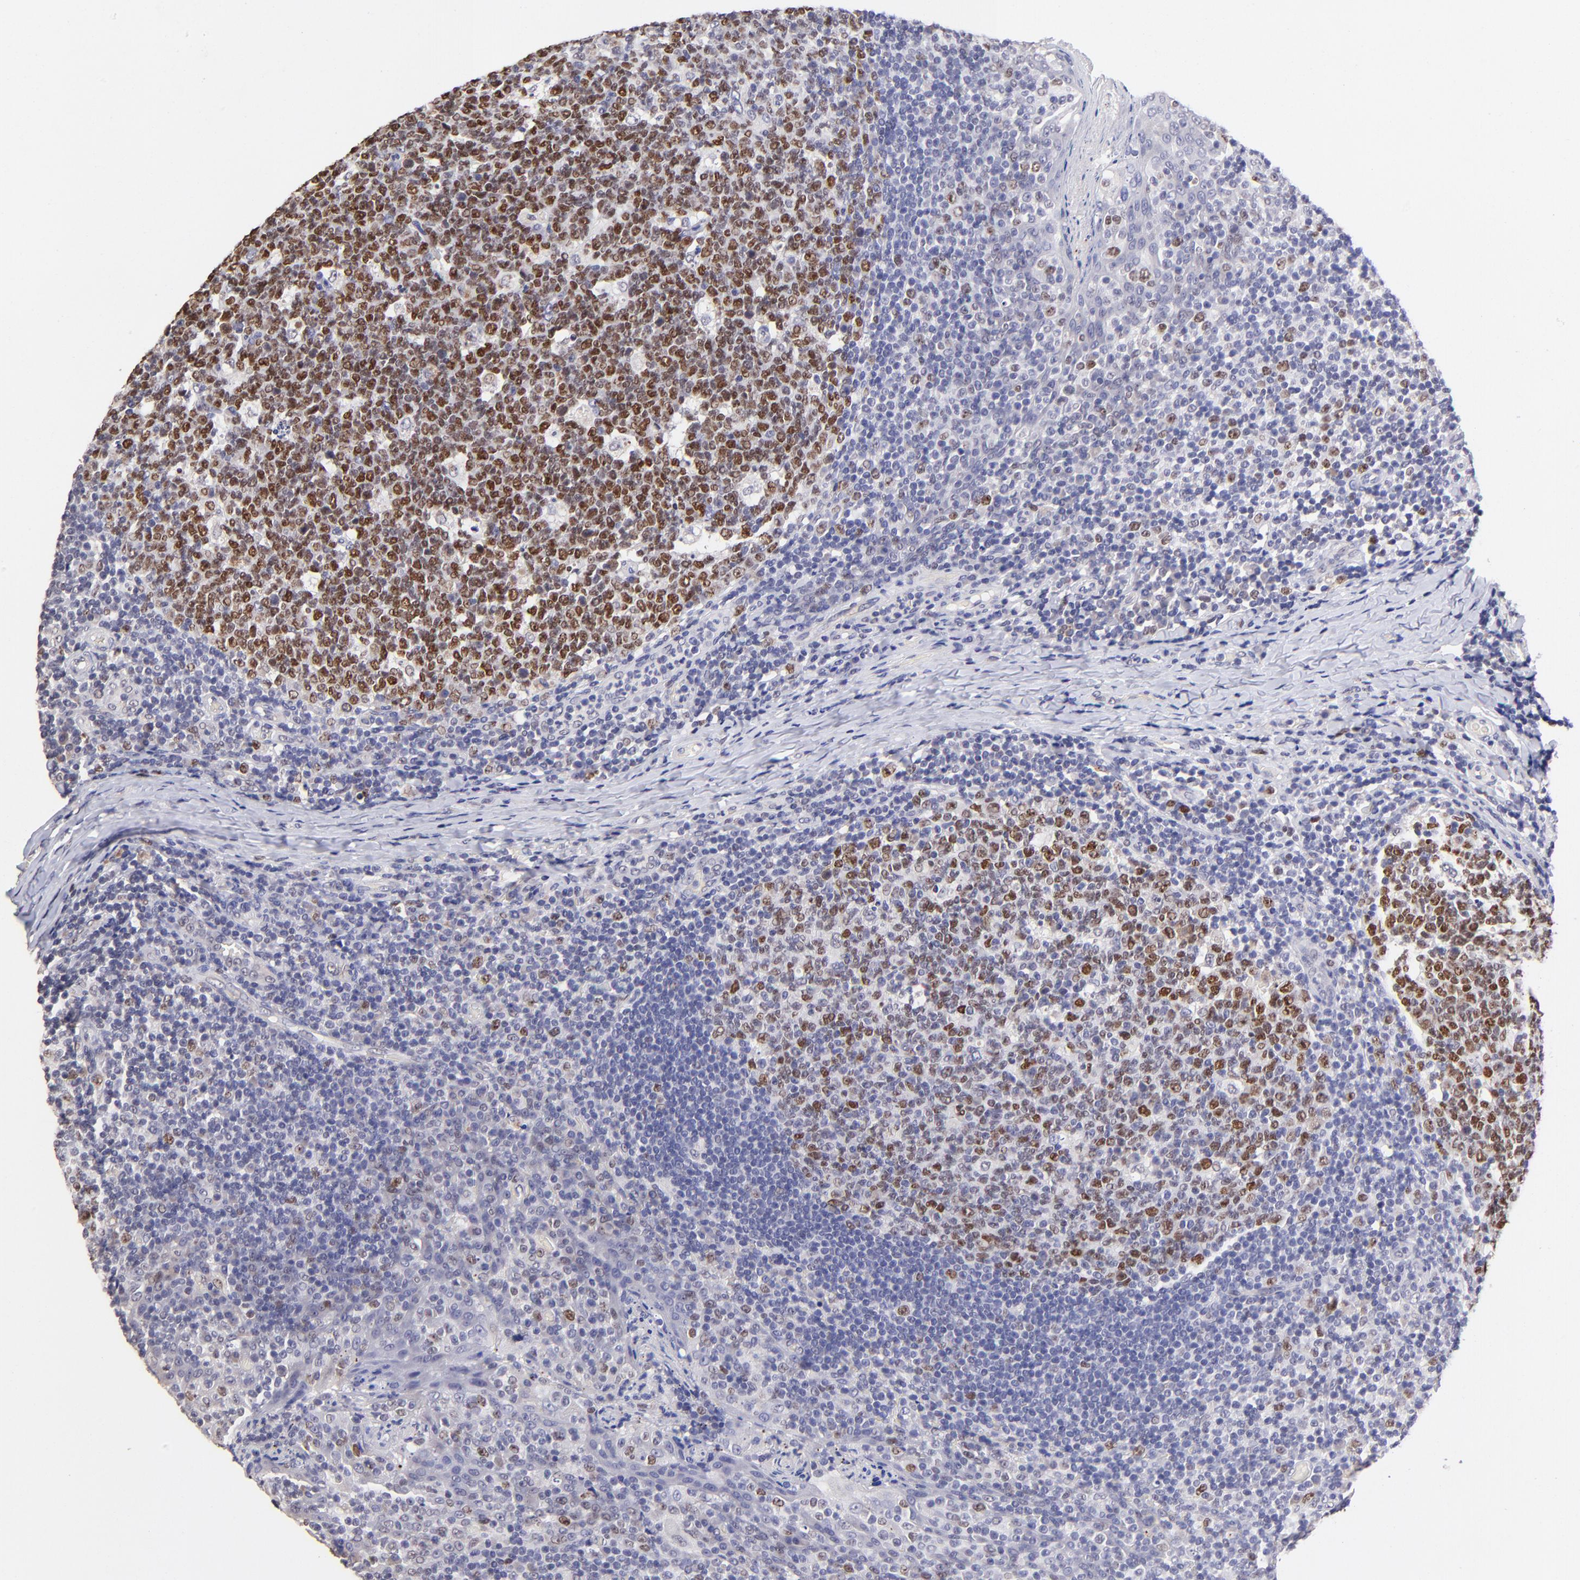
{"staining": {"intensity": "strong", "quantity": ">75%", "location": "nuclear"}, "tissue": "tonsil", "cell_type": "Germinal center cells", "image_type": "normal", "snomed": [{"axis": "morphology", "description": "Normal tissue, NOS"}, {"axis": "topography", "description": "Tonsil"}], "caption": "An IHC image of unremarkable tissue is shown. Protein staining in brown highlights strong nuclear positivity in tonsil within germinal center cells. (DAB (3,3'-diaminobenzidine) IHC with brightfield microscopy, high magnification).", "gene": "DNMT1", "patient": {"sex": "male", "age": 17}}